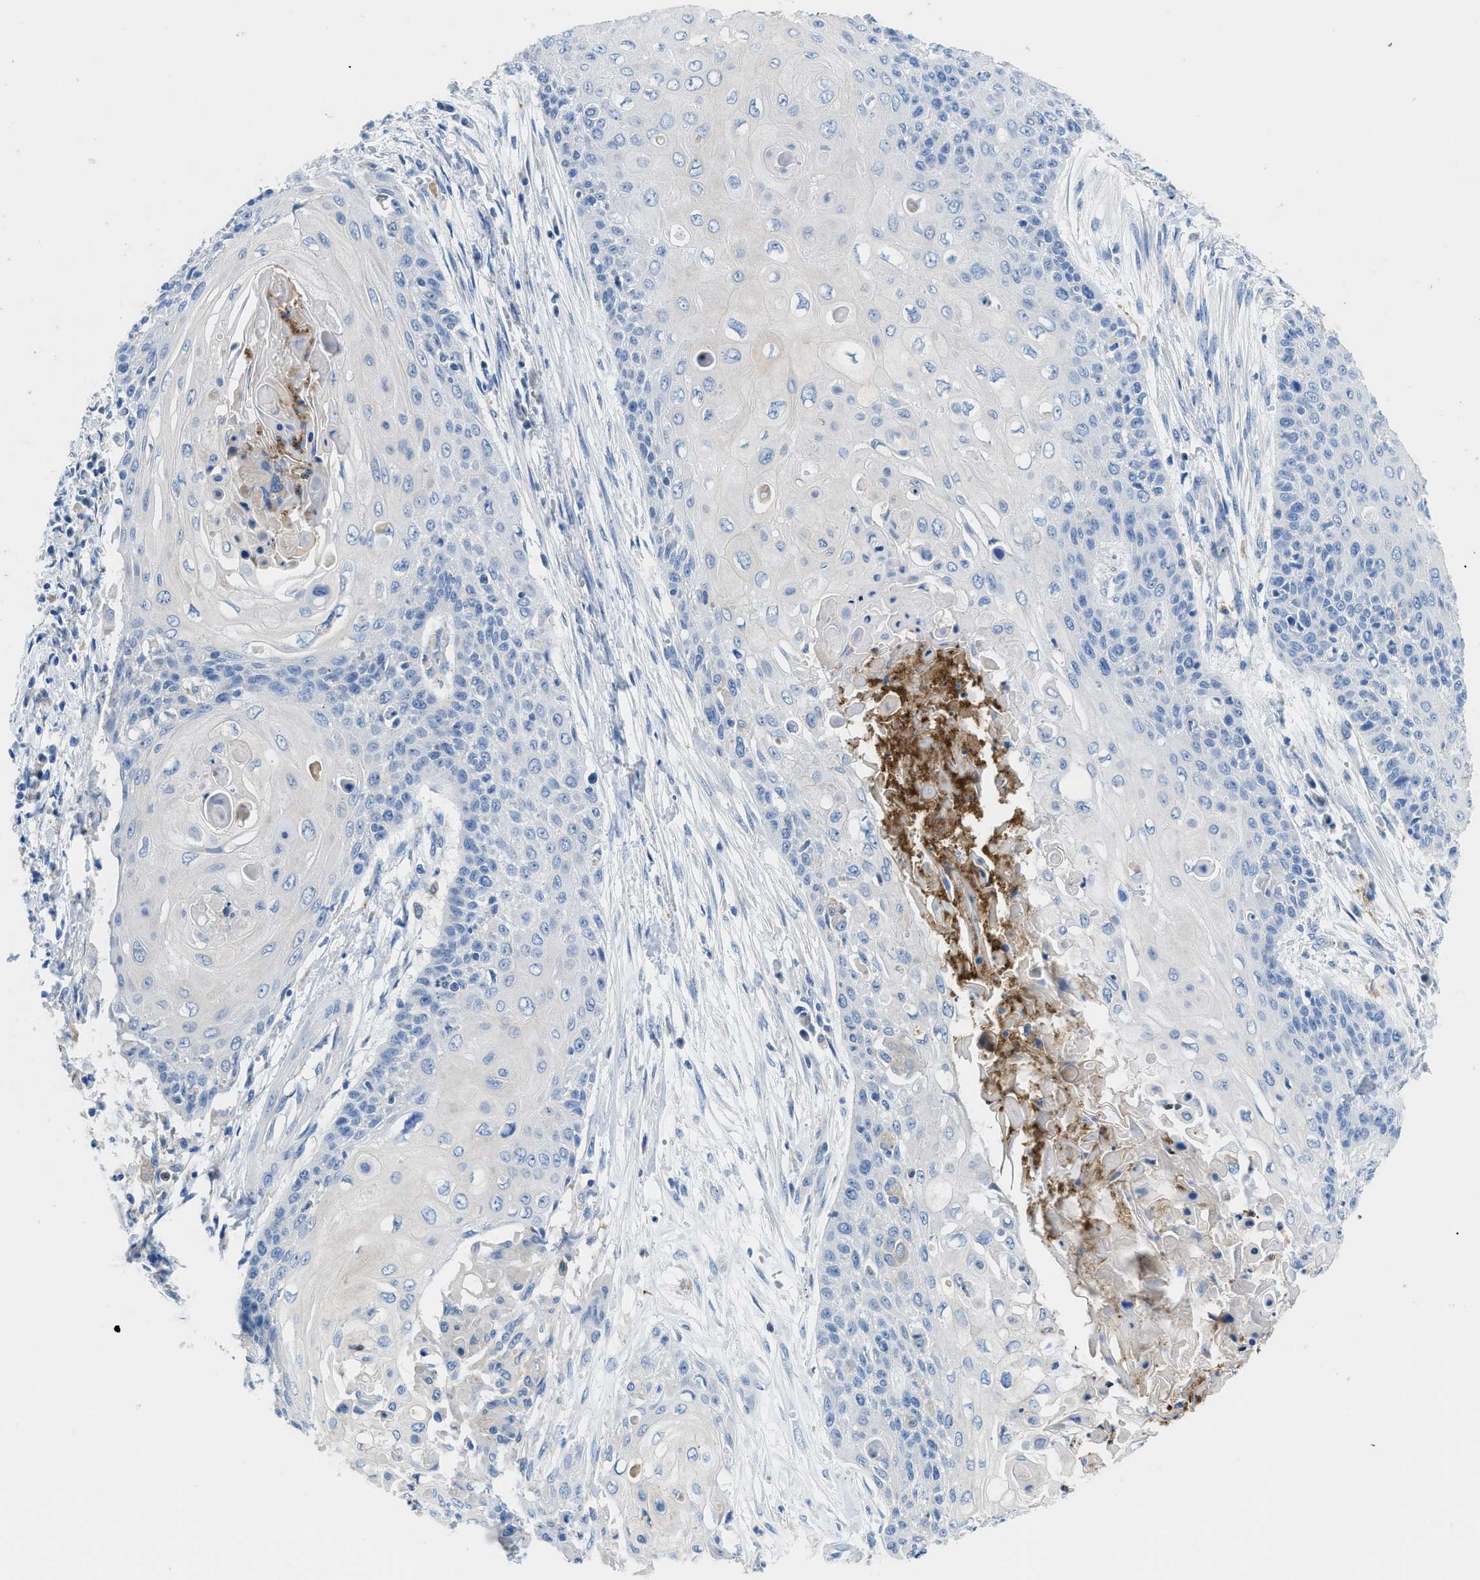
{"staining": {"intensity": "negative", "quantity": "none", "location": "none"}, "tissue": "cervical cancer", "cell_type": "Tumor cells", "image_type": "cancer", "snomed": [{"axis": "morphology", "description": "Squamous cell carcinoma, NOS"}, {"axis": "topography", "description": "Cervix"}], "caption": "An IHC micrograph of squamous cell carcinoma (cervical) is shown. There is no staining in tumor cells of squamous cell carcinoma (cervical).", "gene": "NEB", "patient": {"sex": "female", "age": 39}}